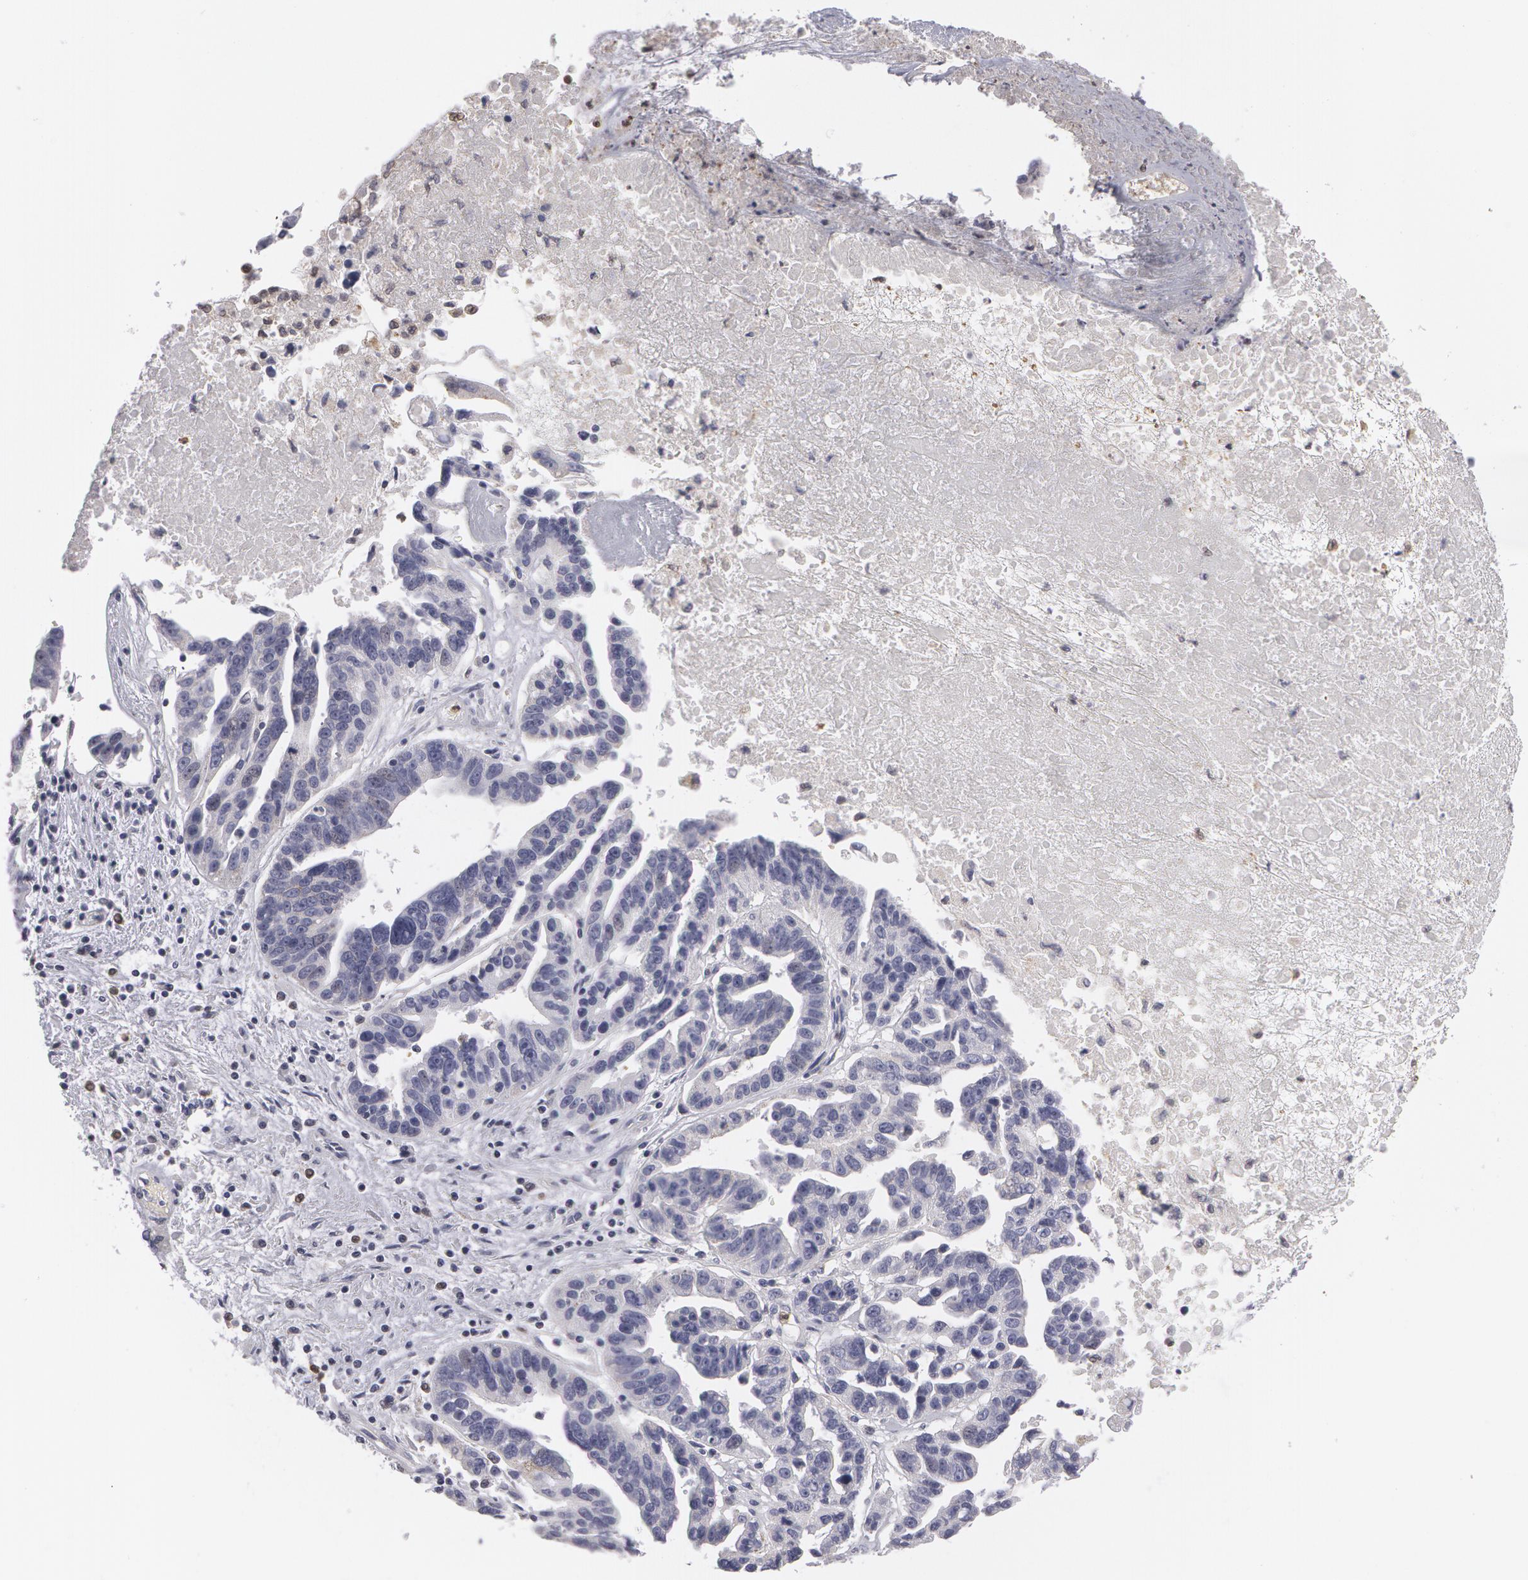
{"staining": {"intensity": "weak", "quantity": "<25%", "location": "nuclear"}, "tissue": "ovarian cancer", "cell_type": "Tumor cells", "image_type": "cancer", "snomed": [{"axis": "morphology", "description": "Carcinoma, endometroid"}, {"axis": "morphology", "description": "Cystadenocarcinoma, serous, NOS"}, {"axis": "topography", "description": "Ovary"}], "caption": "High magnification brightfield microscopy of ovarian cancer (serous cystadenocarcinoma) stained with DAB (brown) and counterstained with hematoxylin (blue): tumor cells show no significant expression.", "gene": "CAT", "patient": {"sex": "female", "age": 45}}